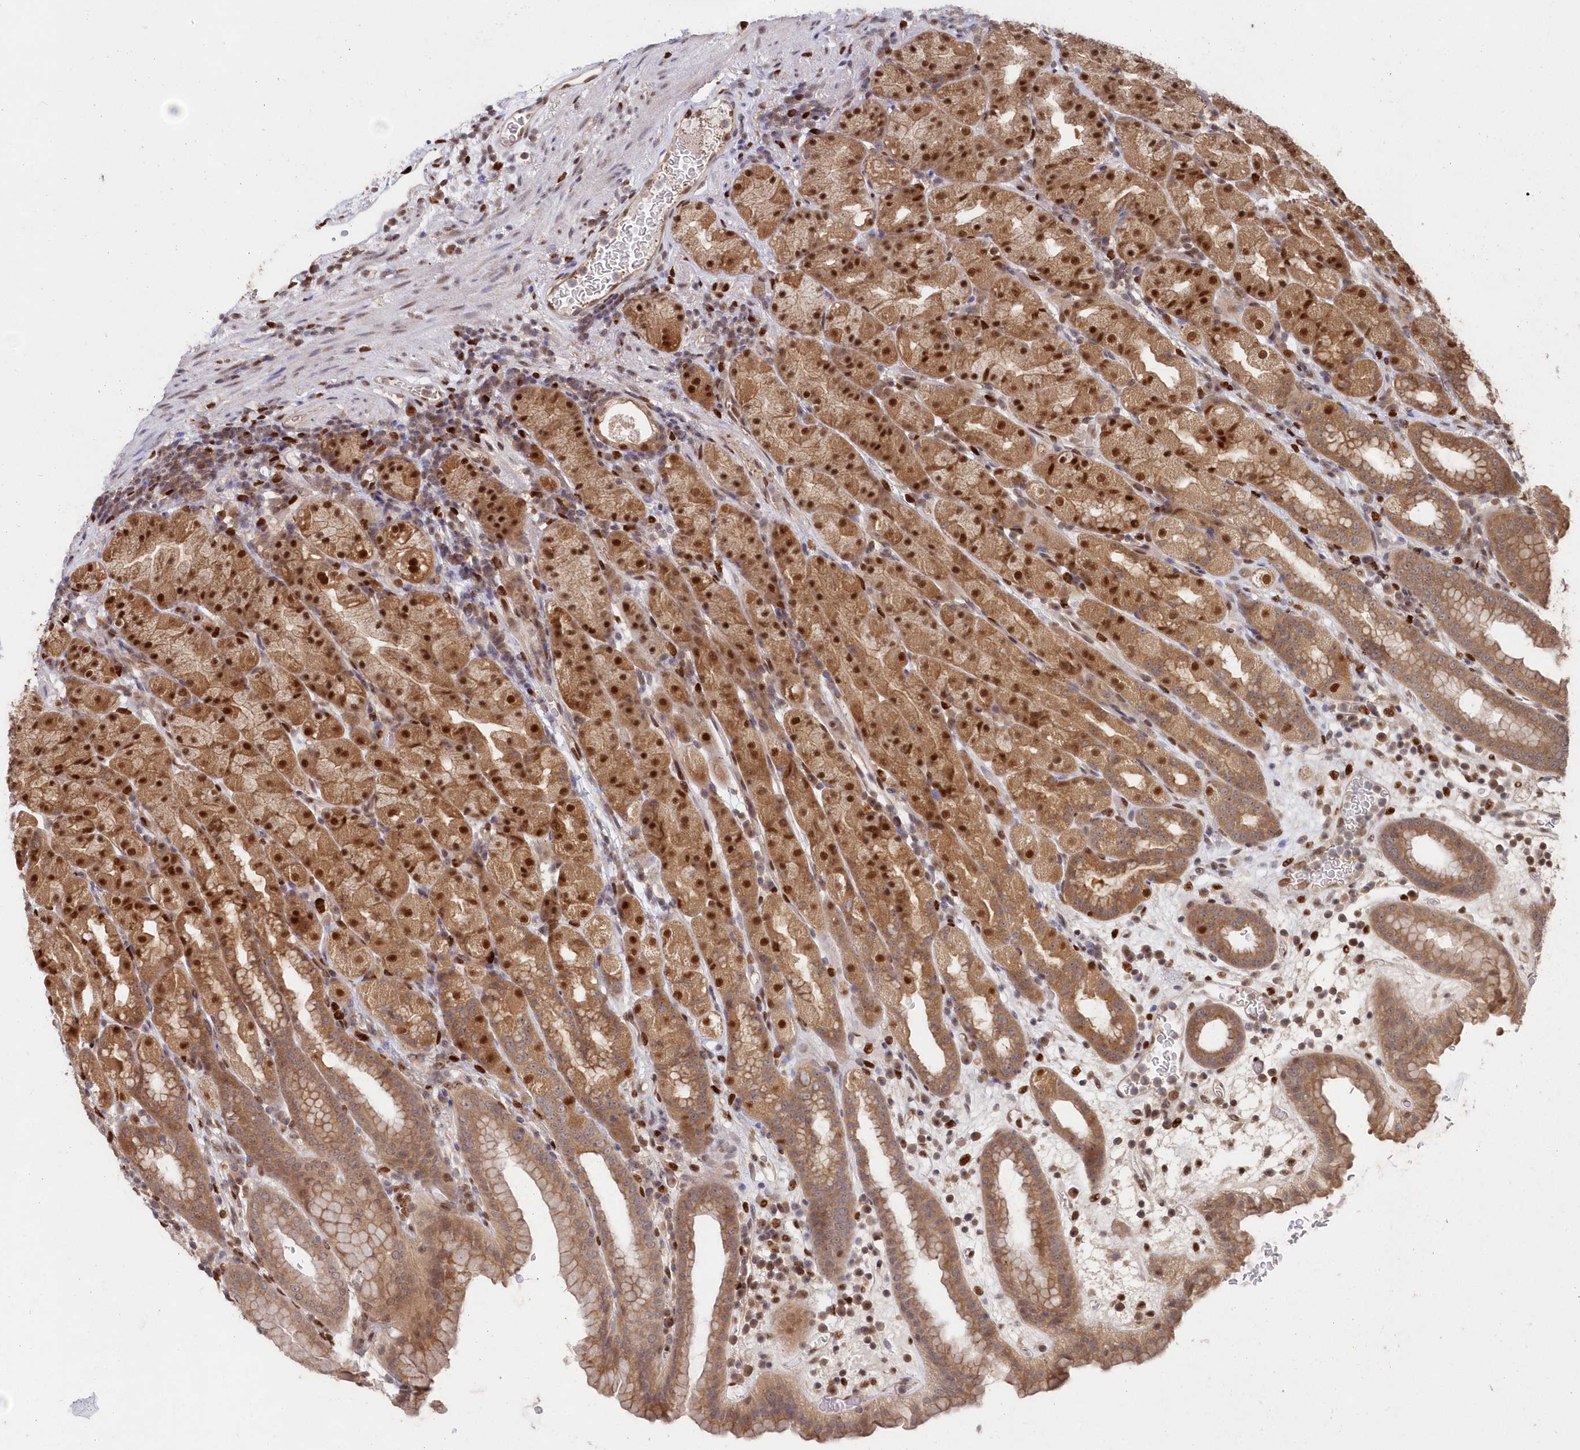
{"staining": {"intensity": "strong", "quantity": ">75%", "location": "cytoplasmic/membranous,nuclear"}, "tissue": "stomach", "cell_type": "Glandular cells", "image_type": "normal", "snomed": [{"axis": "morphology", "description": "Normal tissue, NOS"}, {"axis": "topography", "description": "Stomach, upper"}], "caption": "A high-resolution photomicrograph shows immunohistochemistry (IHC) staining of normal stomach, which reveals strong cytoplasmic/membranous,nuclear positivity in about >75% of glandular cells.", "gene": "ABHD14B", "patient": {"sex": "male", "age": 68}}